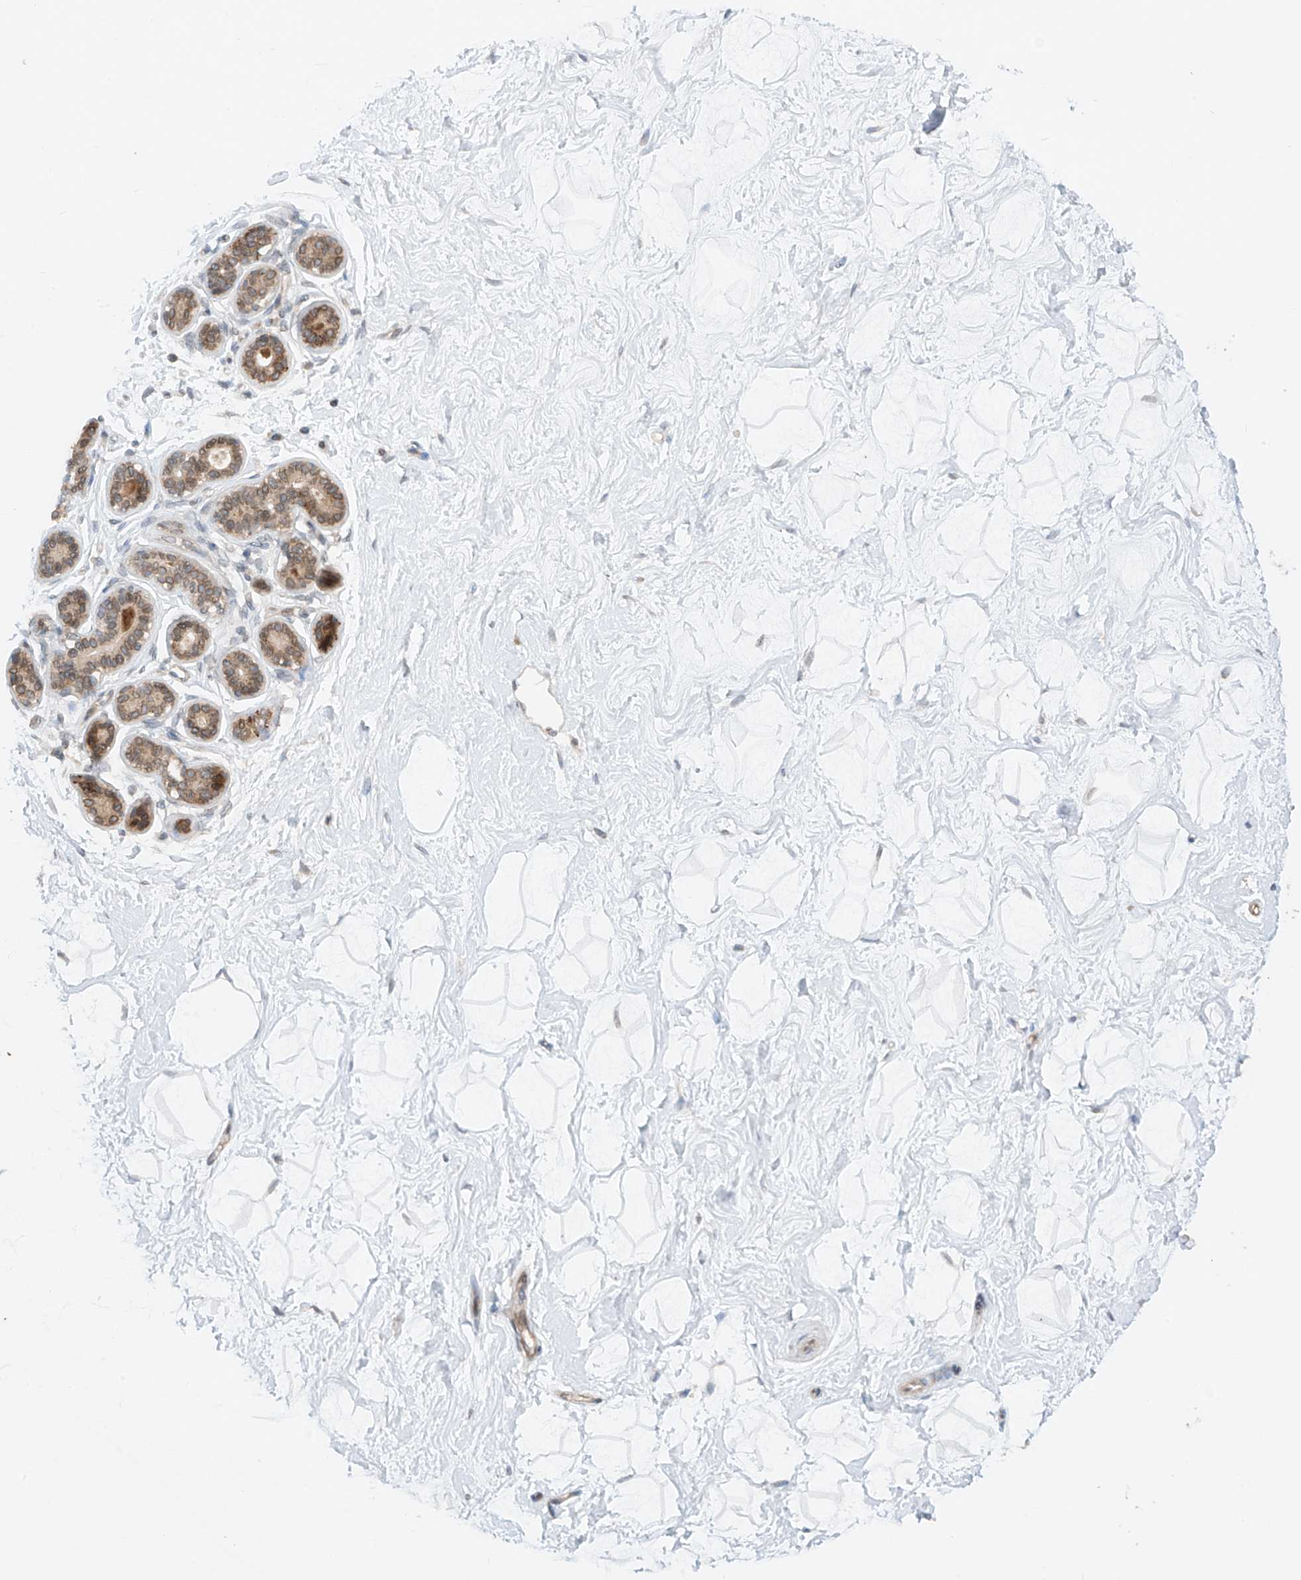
{"staining": {"intensity": "weak", "quantity": ">75%", "location": "cytoplasmic/membranous,nuclear"}, "tissue": "breast", "cell_type": "Adipocytes", "image_type": "normal", "snomed": [{"axis": "morphology", "description": "Normal tissue, NOS"}, {"axis": "morphology", "description": "Adenoma, NOS"}, {"axis": "topography", "description": "Breast"}], "caption": "IHC of benign human breast demonstrates low levels of weak cytoplasmic/membranous,nuclear staining in approximately >75% of adipocytes. Using DAB (brown) and hematoxylin (blue) stains, captured at high magnification using brightfield microscopy.", "gene": "AHCTF1", "patient": {"sex": "female", "age": 23}}